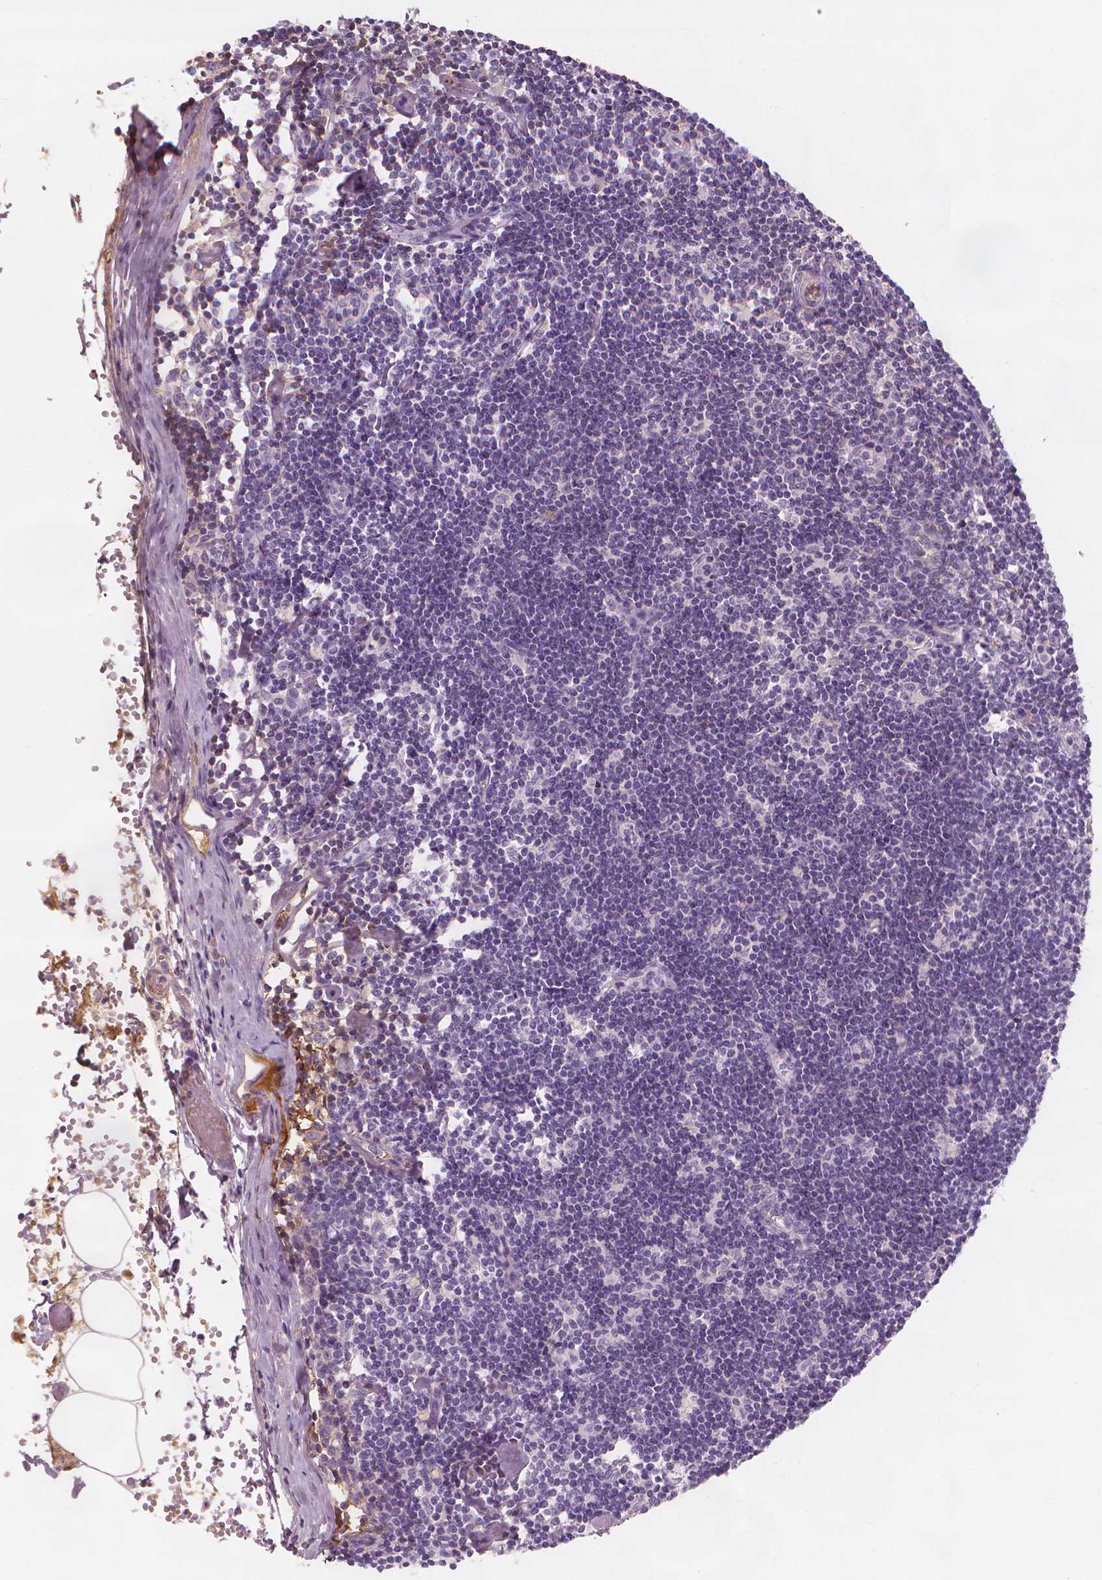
{"staining": {"intensity": "negative", "quantity": "none", "location": "none"}, "tissue": "lymph node", "cell_type": "Germinal center cells", "image_type": "normal", "snomed": [{"axis": "morphology", "description": "Normal tissue, NOS"}, {"axis": "topography", "description": "Lymph node"}], "caption": "An immunohistochemistry (IHC) image of benign lymph node is shown. There is no staining in germinal center cells of lymph node. The staining was performed using DAB to visualize the protein expression in brown, while the nuclei were stained in blue with hematoxylin (Magnification: 20x).", "gene": "APOA4", "patient": {"sex": "female", "age": 42}}